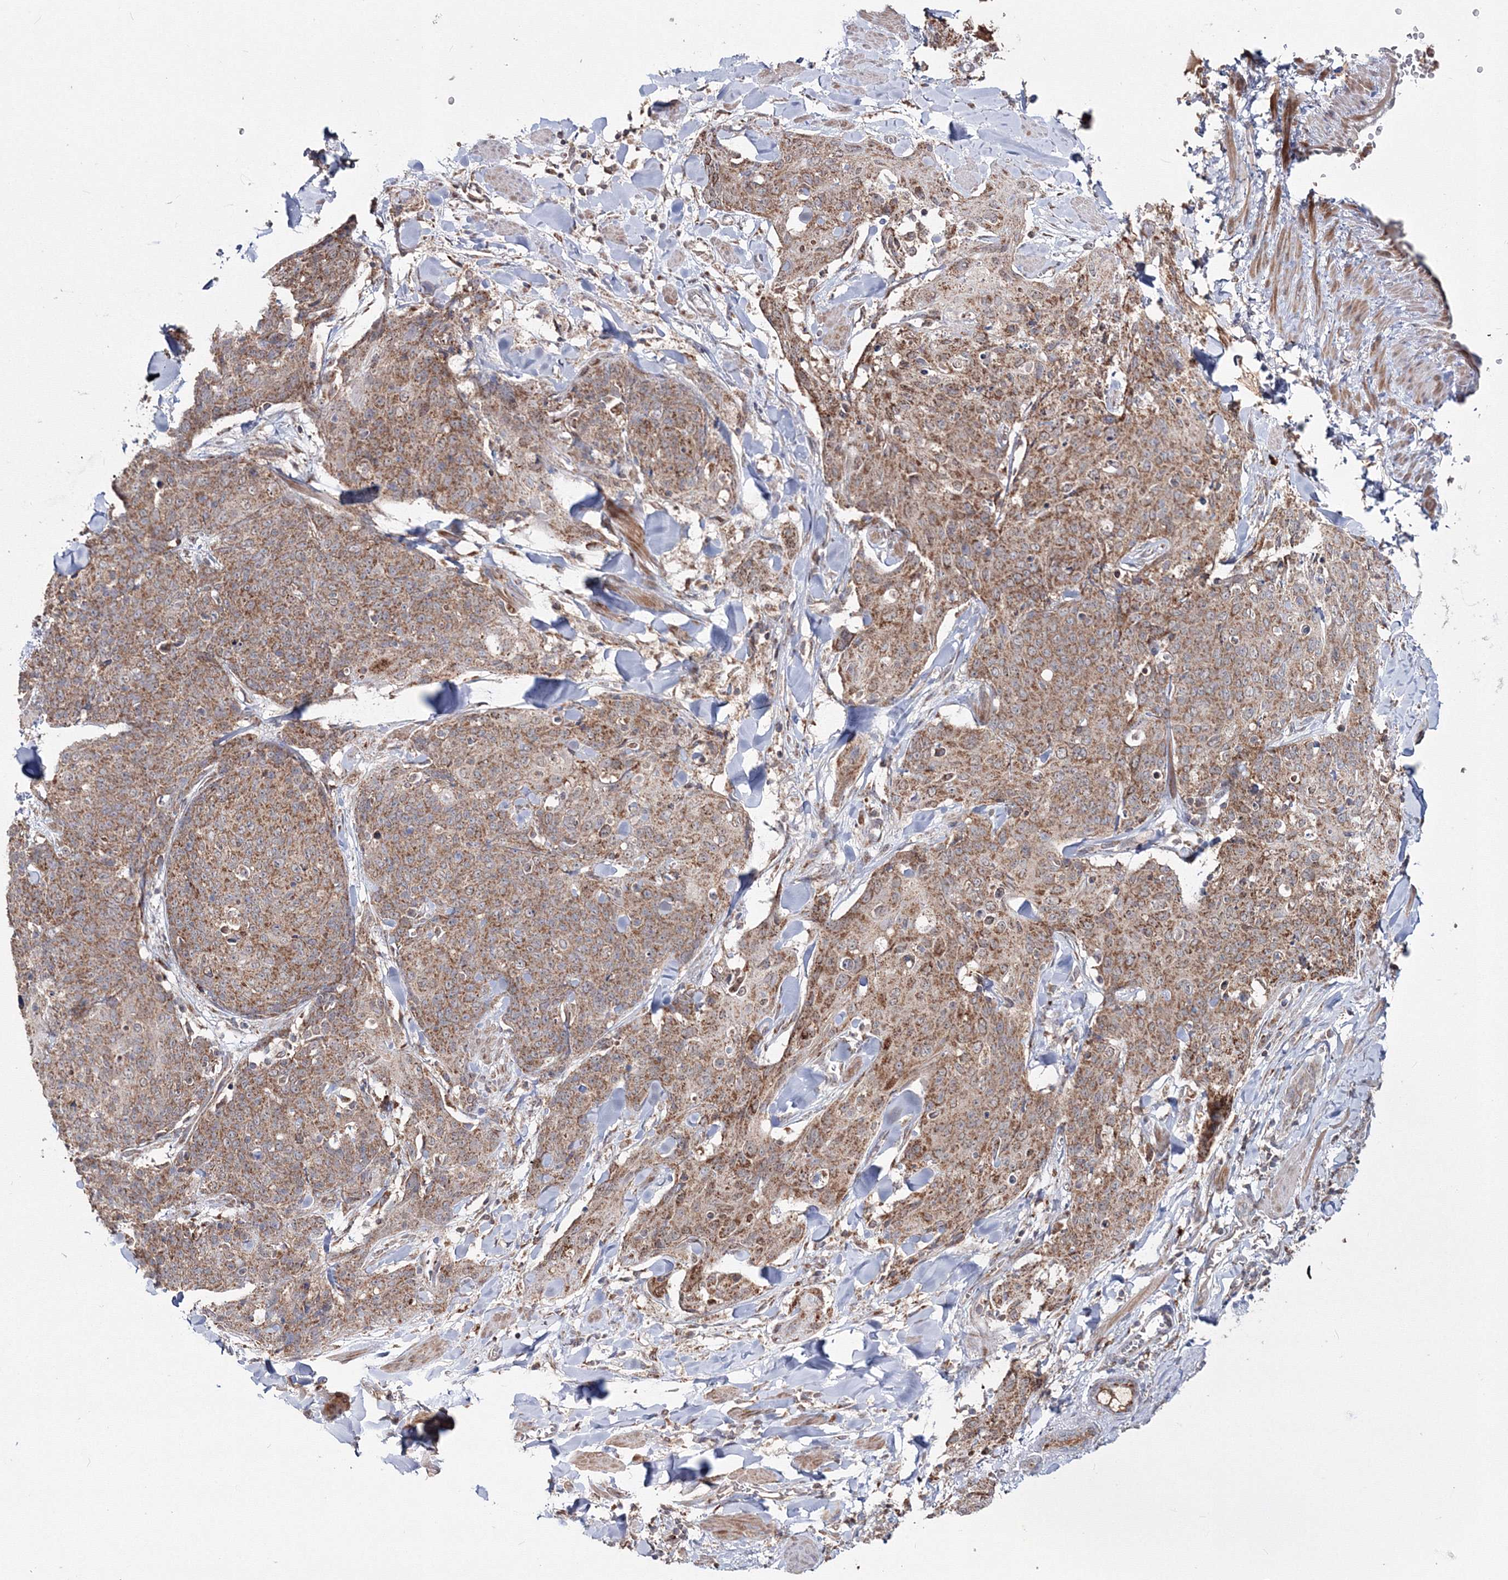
{"staining": {"intensity": "moderate", "quantity": ">75%", "location": "cytoplasmic/membranous"}, "tissue": "skin cancer", "cell_type": "Tumor cells", "image_type": "cancer", "snomed": [{"axis": "morphology", "description": "Squamous cell carcinoma, NOS"}, {"axis": "topography", "description": "Skin"}, {"axis": "topography", "description": "Vulva"}], "caption": "DAB (3,3'-diaminobenzidine) immunohistochemical staining of skin cancer (squamous cell carcinoma) exhibits moderate cytoplasmic/membranous protein staining in approximately >75% of tumor cells. (DAB (3,3'-diaminobenzidine) IHC with brightfield microscopy, high magnification).", "gene": "PEX13", "patient": {"sex": "female", "age": 85}}